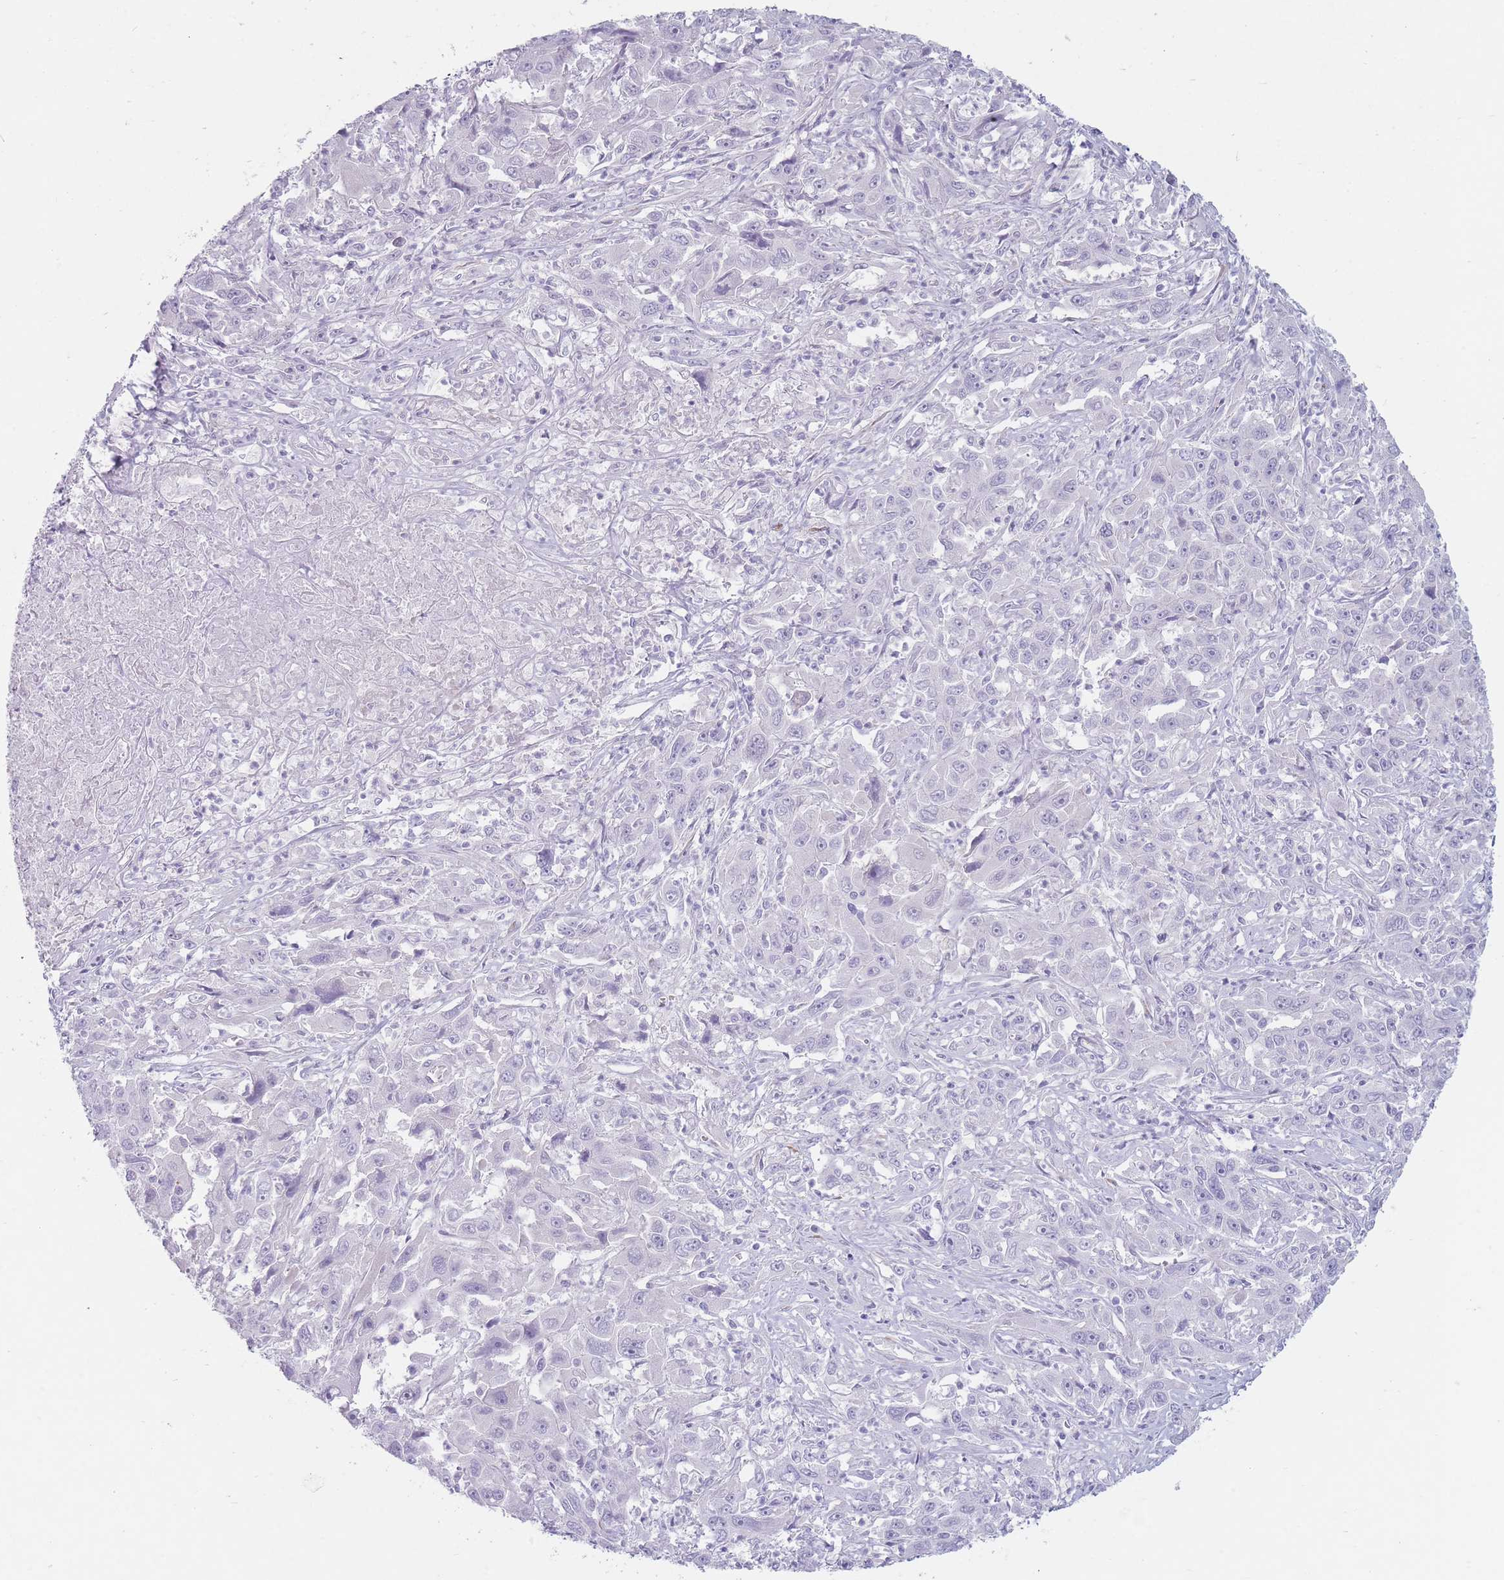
{"staining": {"intensity": "negative", "quantity": "none", "location": "none"}, "tissue": "liver cancer", "cell_type": "Tumor cells", "image_type": "cancer", "snomed": [{"axis": "morphology", "description": "Carcinoma, Hepatocellular, NOS"}, {"axis": "topography", "description": "Liver"}], "caption": "Liver cancer was stained to show a protein in brown. There is no significant positivity in tumor cells. Nuclei are stained in blue.", "gene": "IFNA6", "patient": {"sex": "male", "age": 63}}